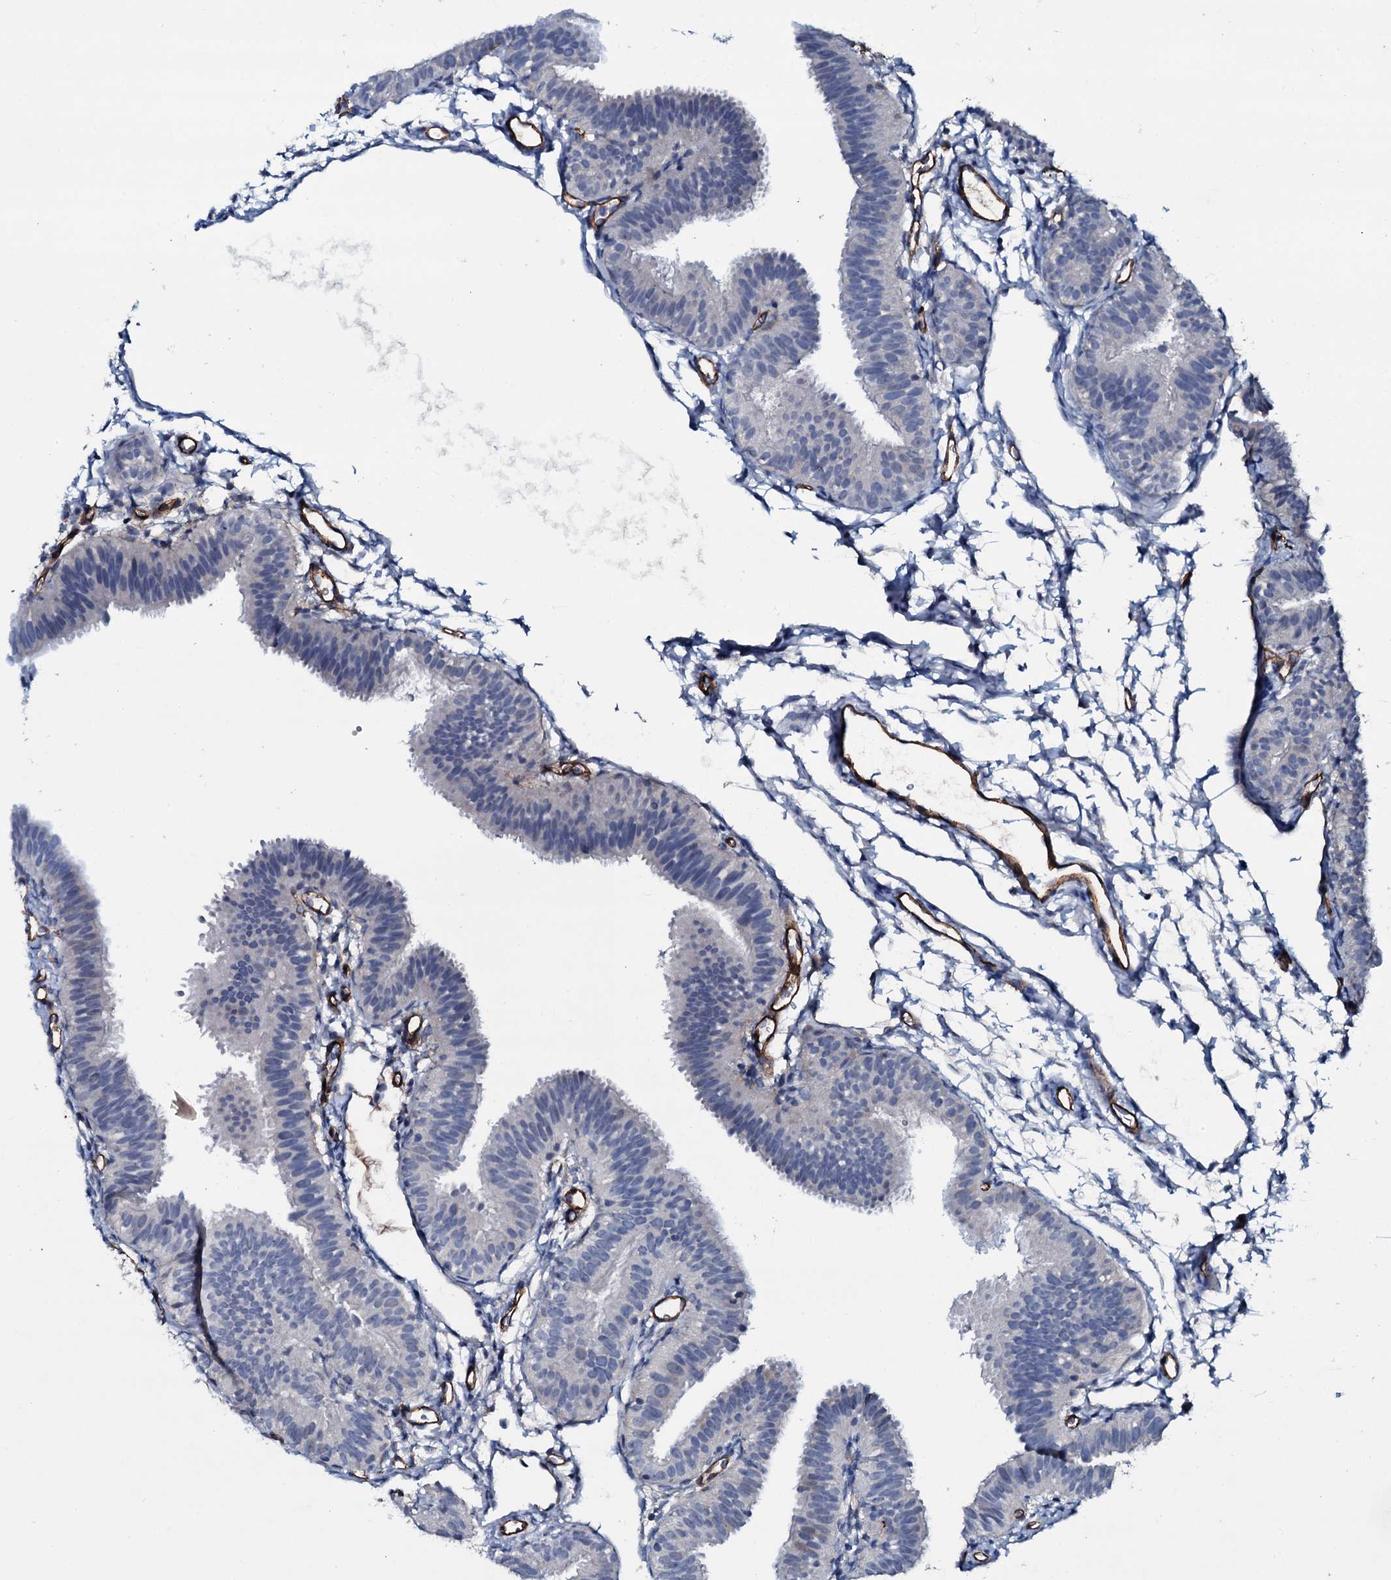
{"staining": {"intensity": "negative", "quantity": "none", "location": "none"}, "tissue": "fallopian tube", "cell_type": "Glandular cells", "image_type": "normal", "snomed": [{"axis": "morphology", "description": "Normal tissue, NOS"}, {"axis": "topography", "description": "Fallopian tube"}], "caption": "This is an immunohistochemistry (IHC) image of benign human fallopian tube. There is no positivity in glandular cells.", "gene": "CLEC14A", "patient": {"sex": "female", "age": 35}}